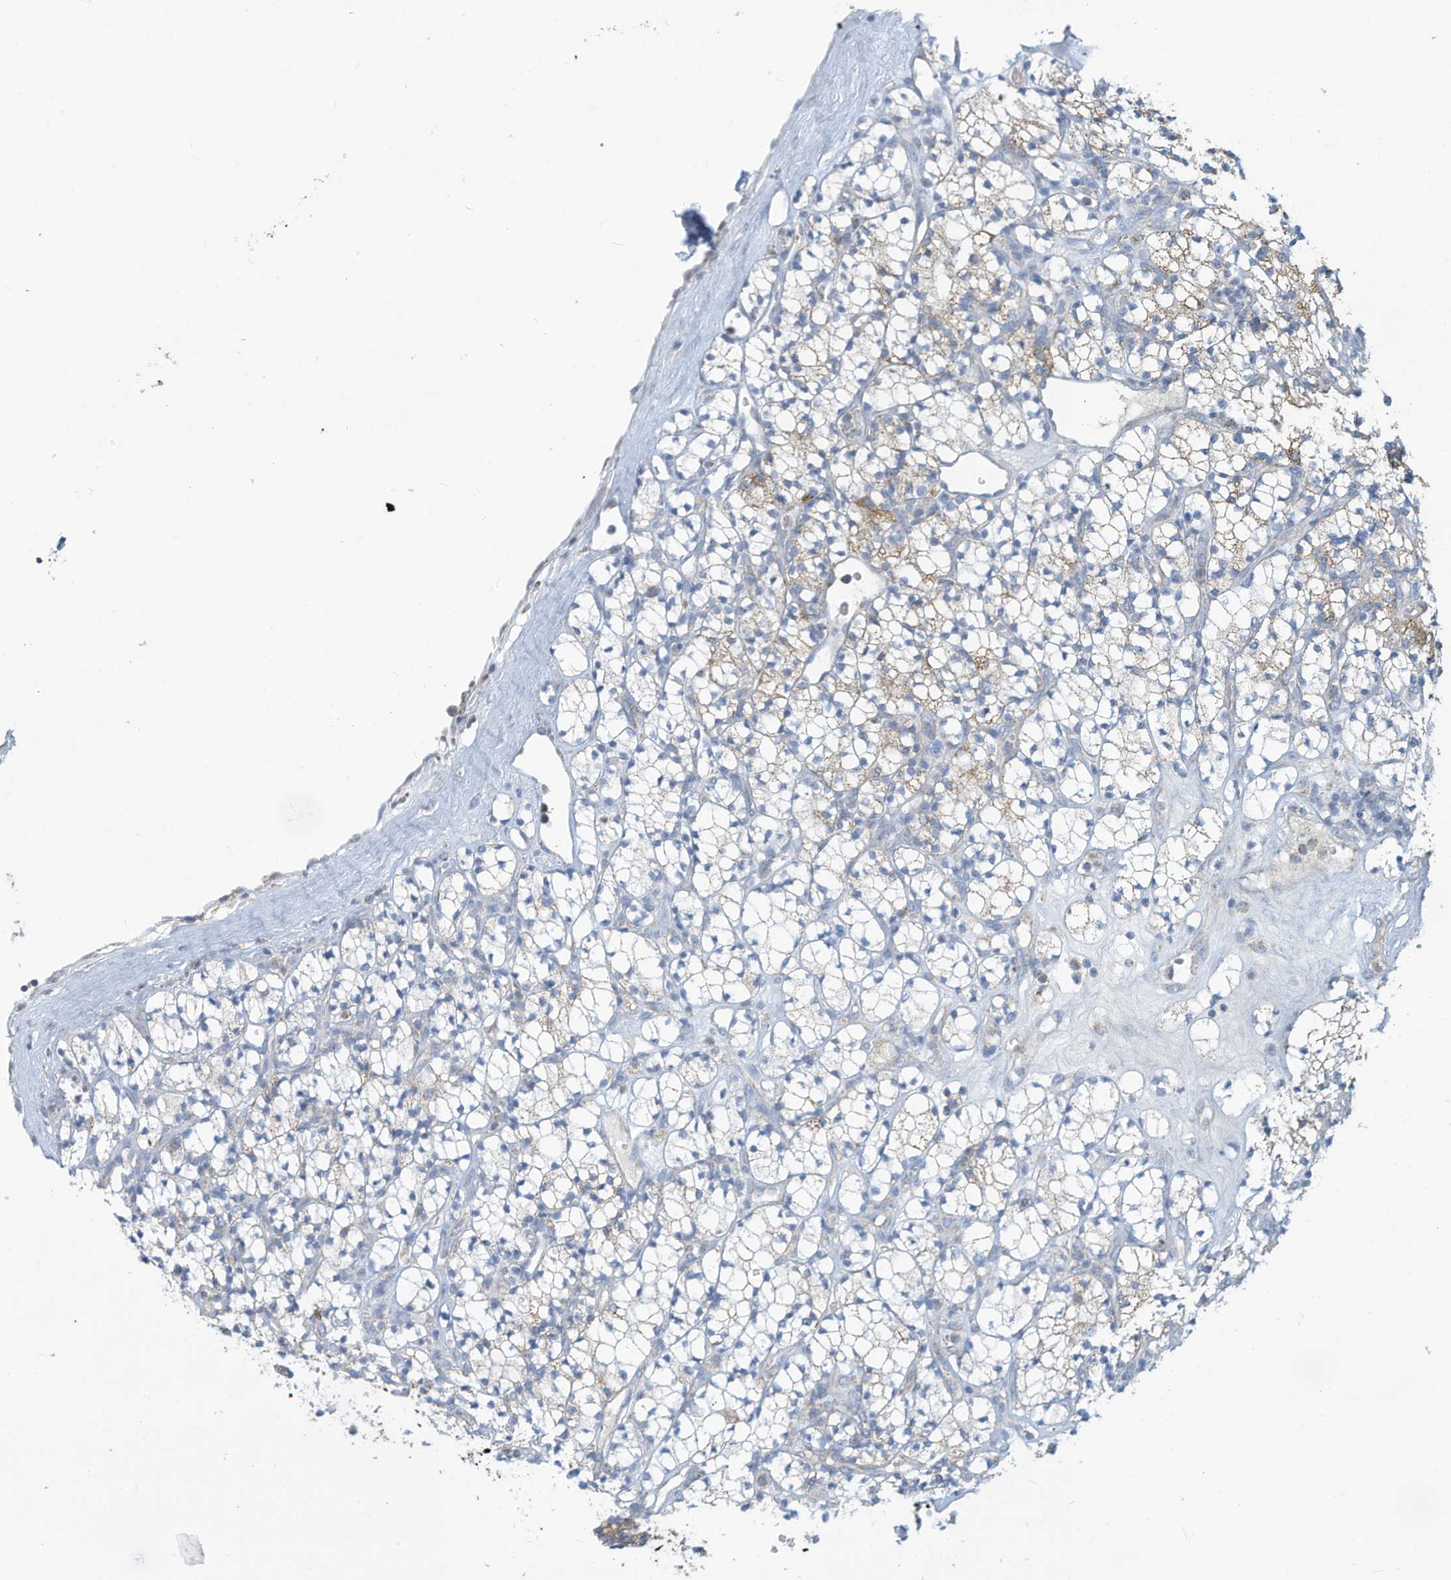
{"staining": {"intensity": "moderate", "quantity": "25%-75%", "location": "cytoplasmic/membranous"}, "tissue": "renal cancer", "cell_type": "Tumor cells", "image_type": "cancer", "snomed": [{"axis": "morphology", "description": "Adenocarcinoma, NOS"}, {"axis": "topography", "description": "Kidney"}], "caption": "About 25%-75% of tumor cells in renal adenocarcinoma reveal moderate cytoplasmic/membranous protein expression as visualized by brown immunohistochemical staining.", "gene": "NLN", "patient": {"sex": "male", "age": 77}}